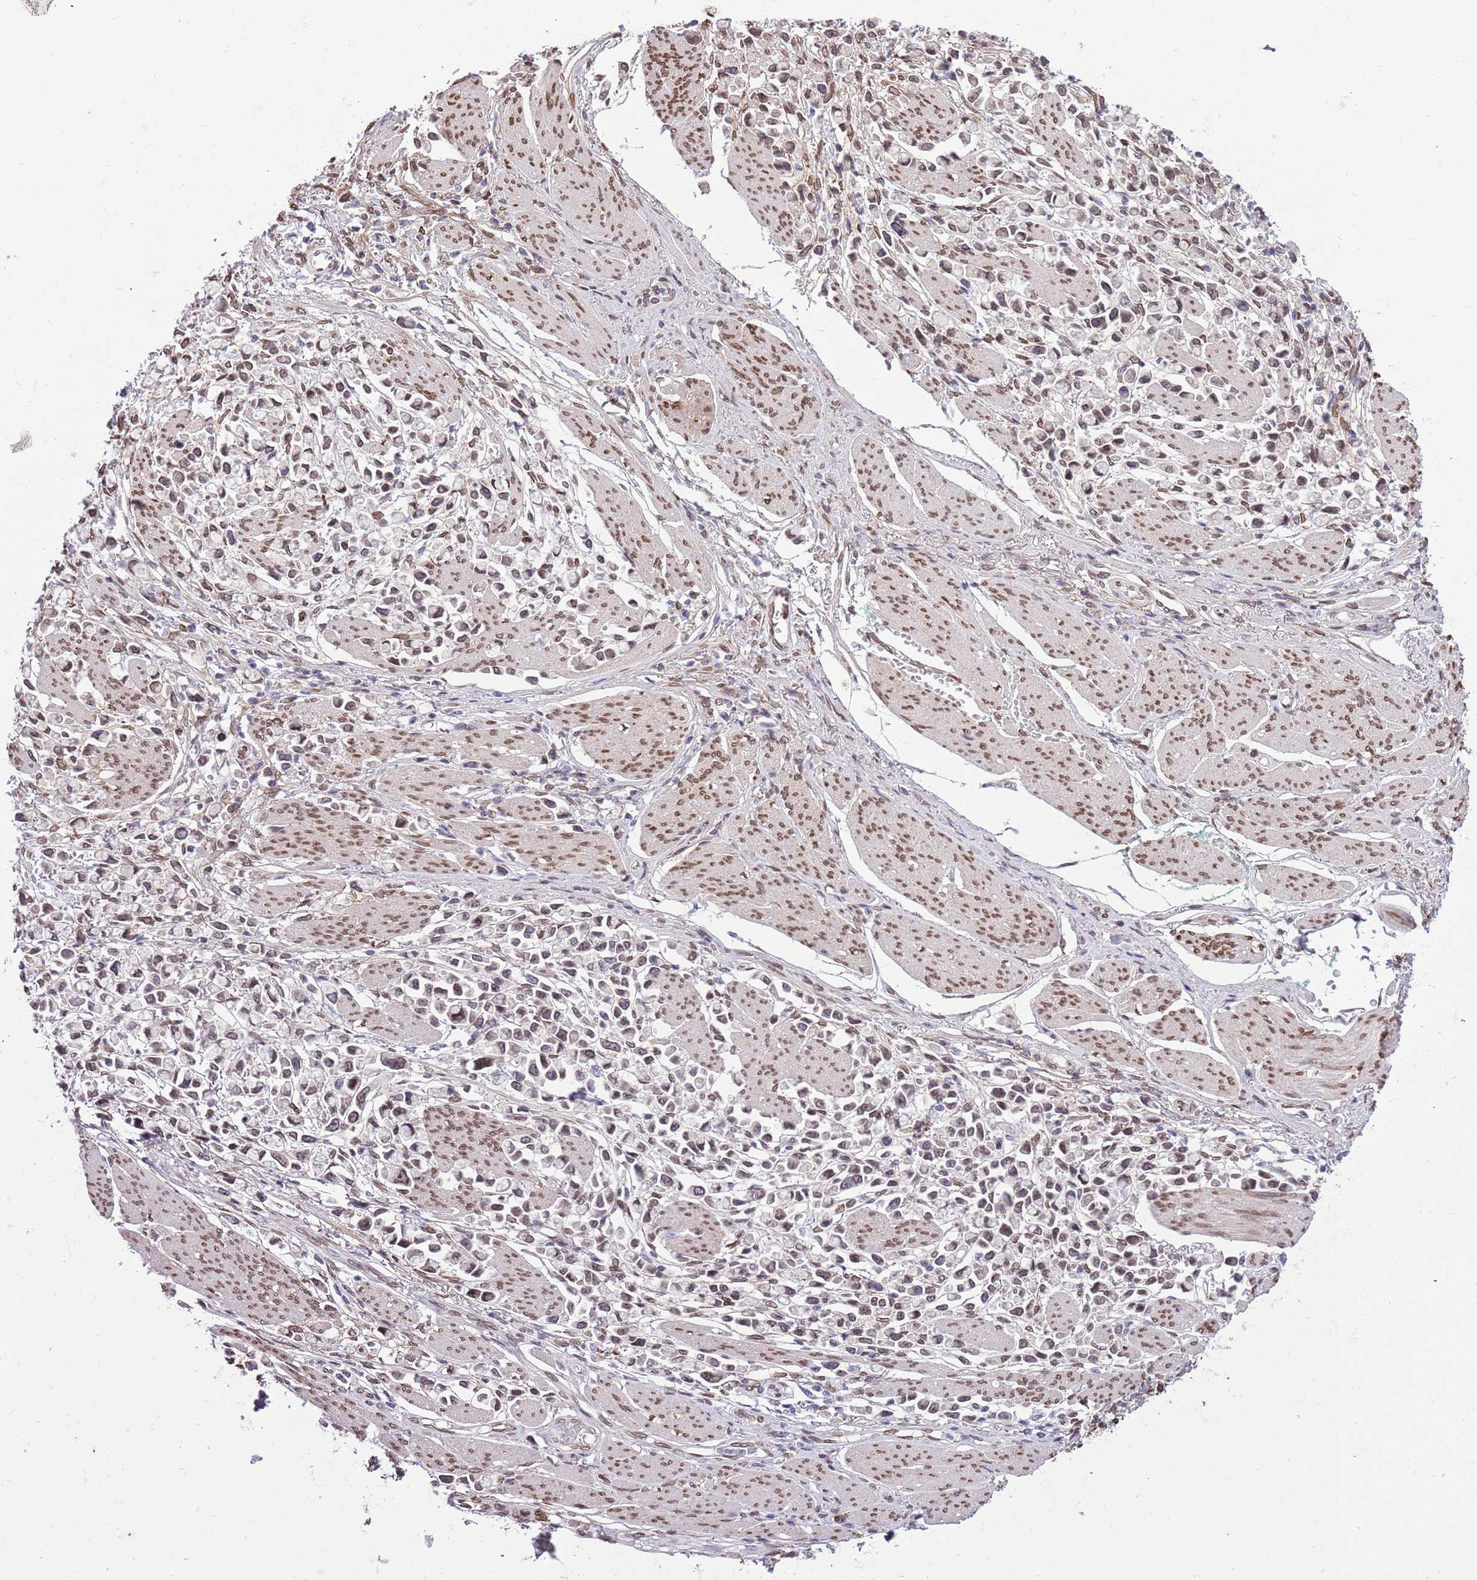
{"staining": {"intensity": "weak", "quantity": "25%-75%", "location": "nuclear"}, "tissue": "stomach cancer", "cell_type": "Tumor cells", "image_type": "cancer", "snomed": [{"axis": "morphology", "description": "Adenocarcinoma, NOS"}, {"axis": "topography", "description": "Stomach"}], "caption": "Tumor cells show low levels of weak nuclear staining in about 25%-75% of cells in human stomach cancer.", "gene": "ZGLP1", "patient": {"sex": "female", "age": 81}}